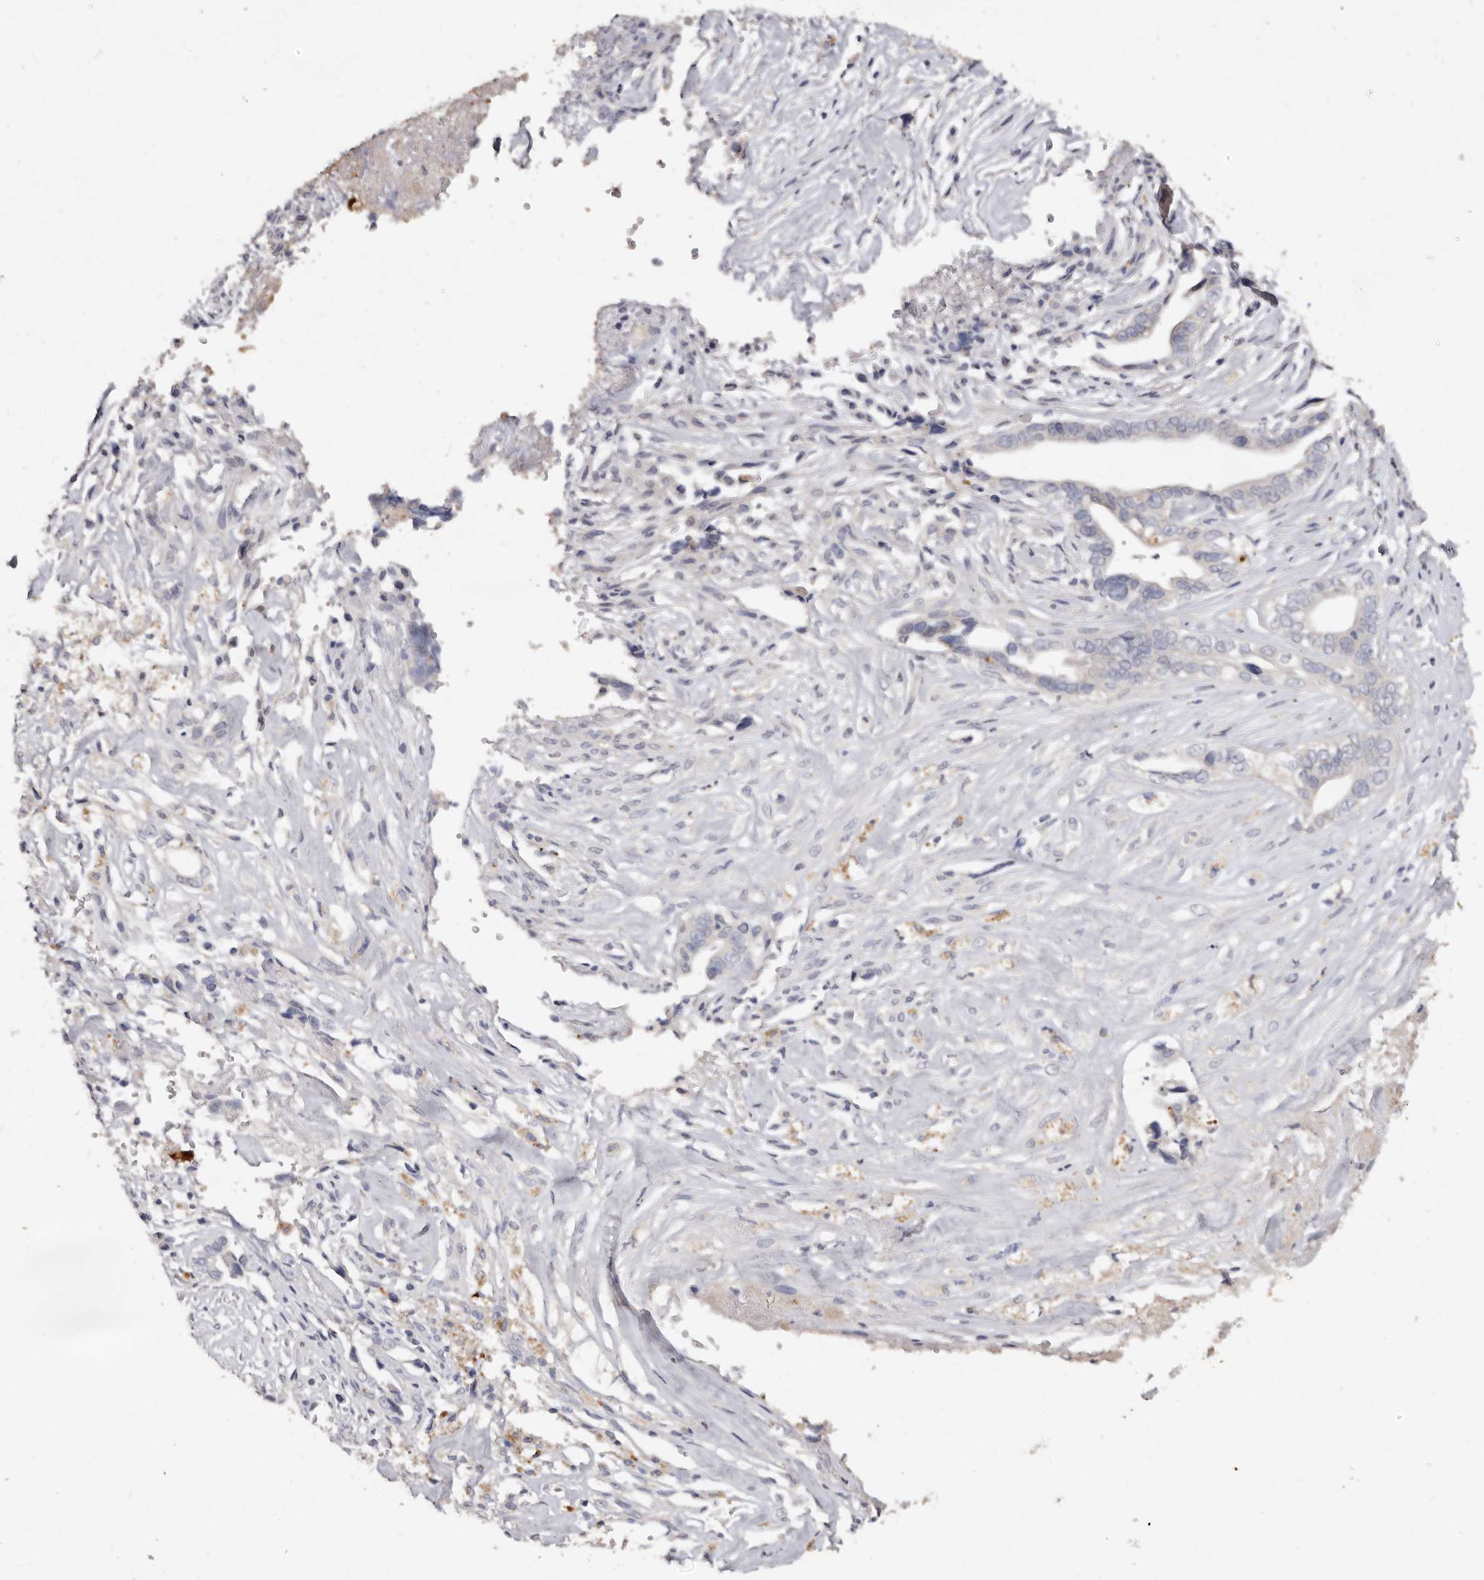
{"staining": {"intensity": "negative", "quantity": "none", "location": "none"}, "tissue": "liver cancer", "cell_type": "Tumor cells", "image_type": "cancer", "snomed": [{"axis": "morphology", "description": "Cholangiocarcinoma"}, {"axis": "topography", "description": "Liver"}], "caption": "Tumor cells are negative for brown protein staining in liver cancer (cholangiocarcinoma).", "gene": "EDEM1", "patient": {"sex": "female", "age": 79}}